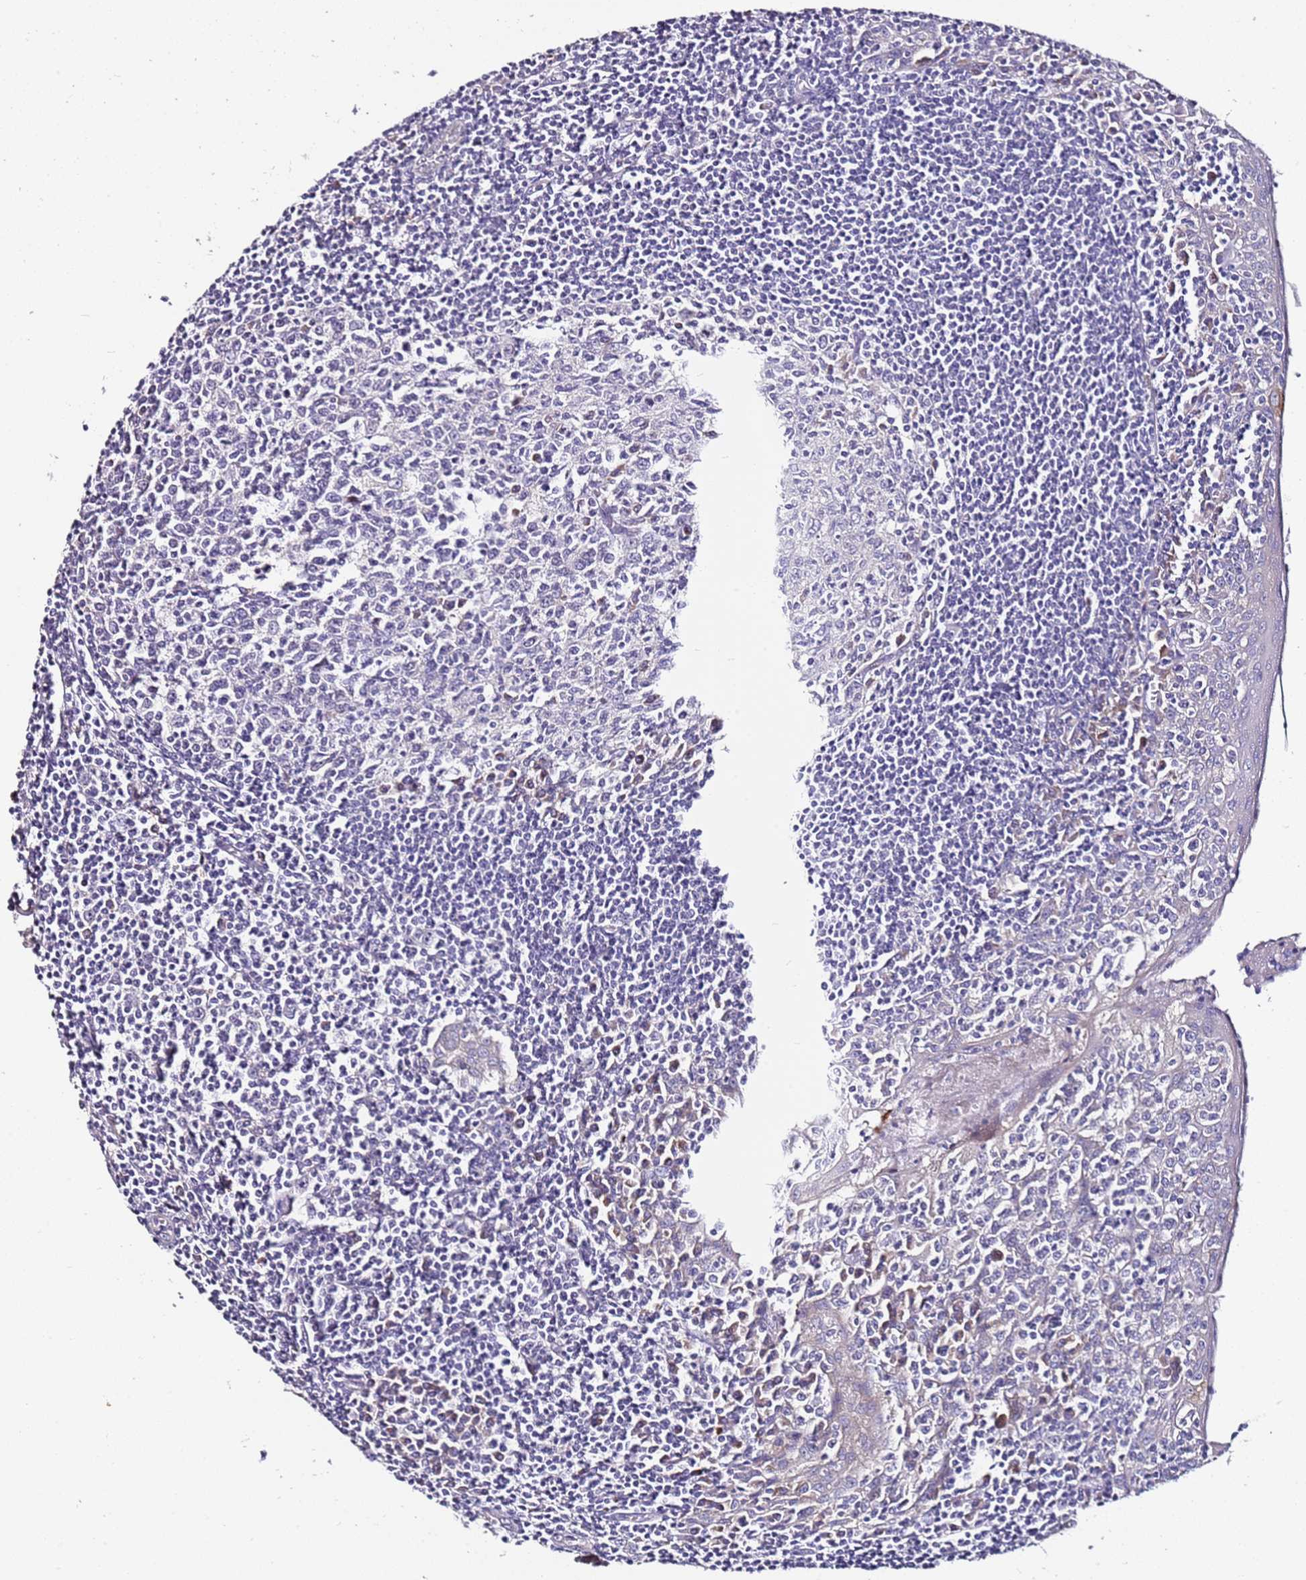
{"staining": {"intensity": "moderate", "quantity": "<25%", "location": "cytoplasmic/membranous"}, "tissue": "tonsil", "cell_type": "Germinal center cells", "image_type": "normal", "snomed": [{"axis": "morphology", "description": "Normal tissue, NOS"}, {"axis": "topography", "description": "Tonsil"}], "caption": "Immunohistochemistry of normal human tonsil displays low levels of moderate cytoplasmic/membranous expression in approximately <25% of germinal center cells. The staining was performed using DAB (3,3'-diaminobenzidine), with brown indicating positive protein expression. Nuclei are stained blue with hematoxylin.", "gene": "SRRM5", "patient": {"sex": "male", "age": 27}}